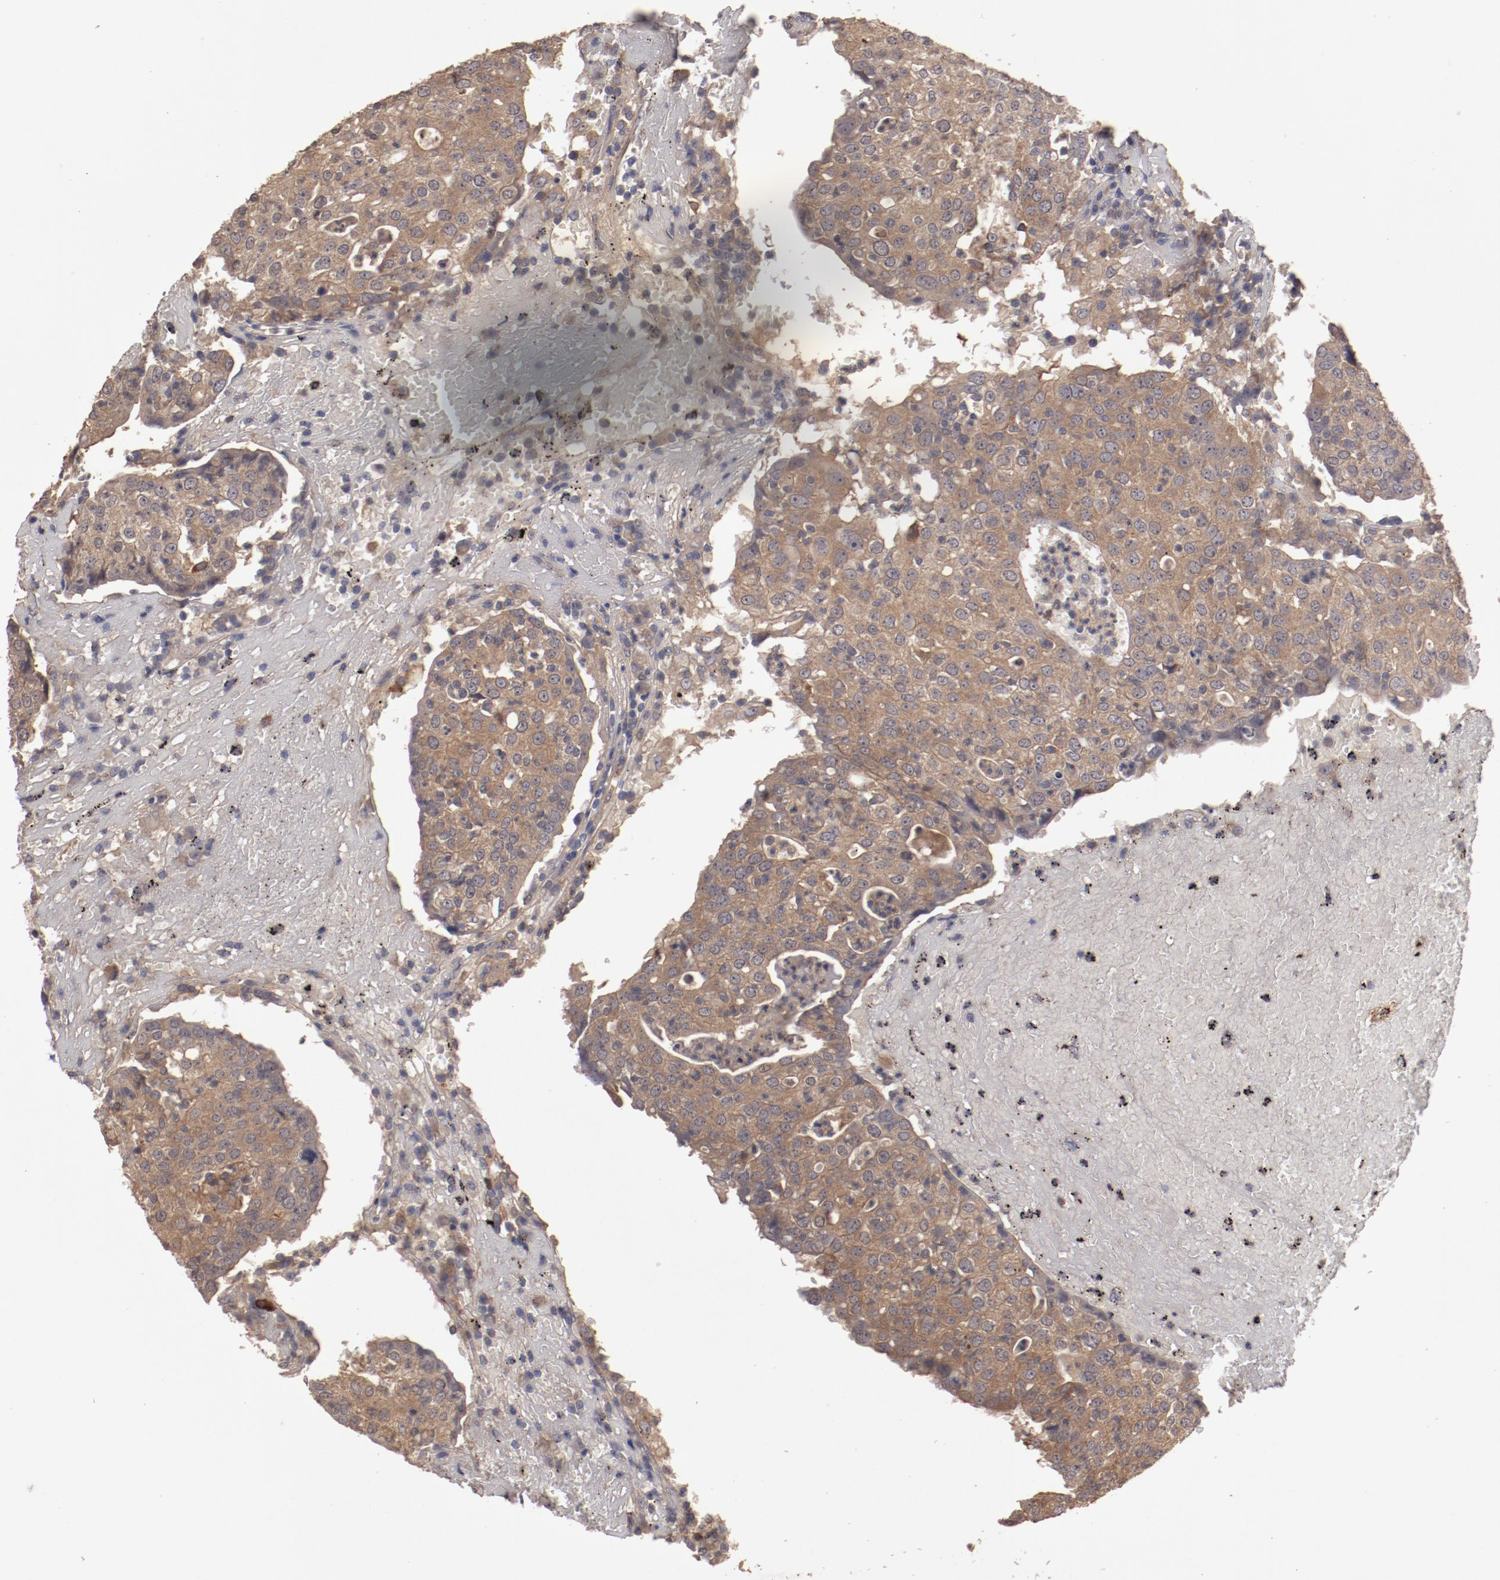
{"staining": {"intensity": "strong", "quantity": ">75%", "location": "cytoplasmic/membranous"}, "tissue": "head and neck cancer", "cell_type": "Tumor cells", "image_type": "cancer", "snomed": [{"axis": "morphology", "description": "Adenocarcinoma, NOS"}, {"axis": "topography", "description": "Salivary gland"}, {"axis": "topography", "description": "Head-Neck"}], "caption": "High-power microscopy captured an immunohistochemistry photomicrograph of head and neck cancer, revealing strong cytoplasmic/membranous expression in about >75% of tumor cells.", "gene": "LRRC75B", "patient": {"sex": "female", "age": 65}}